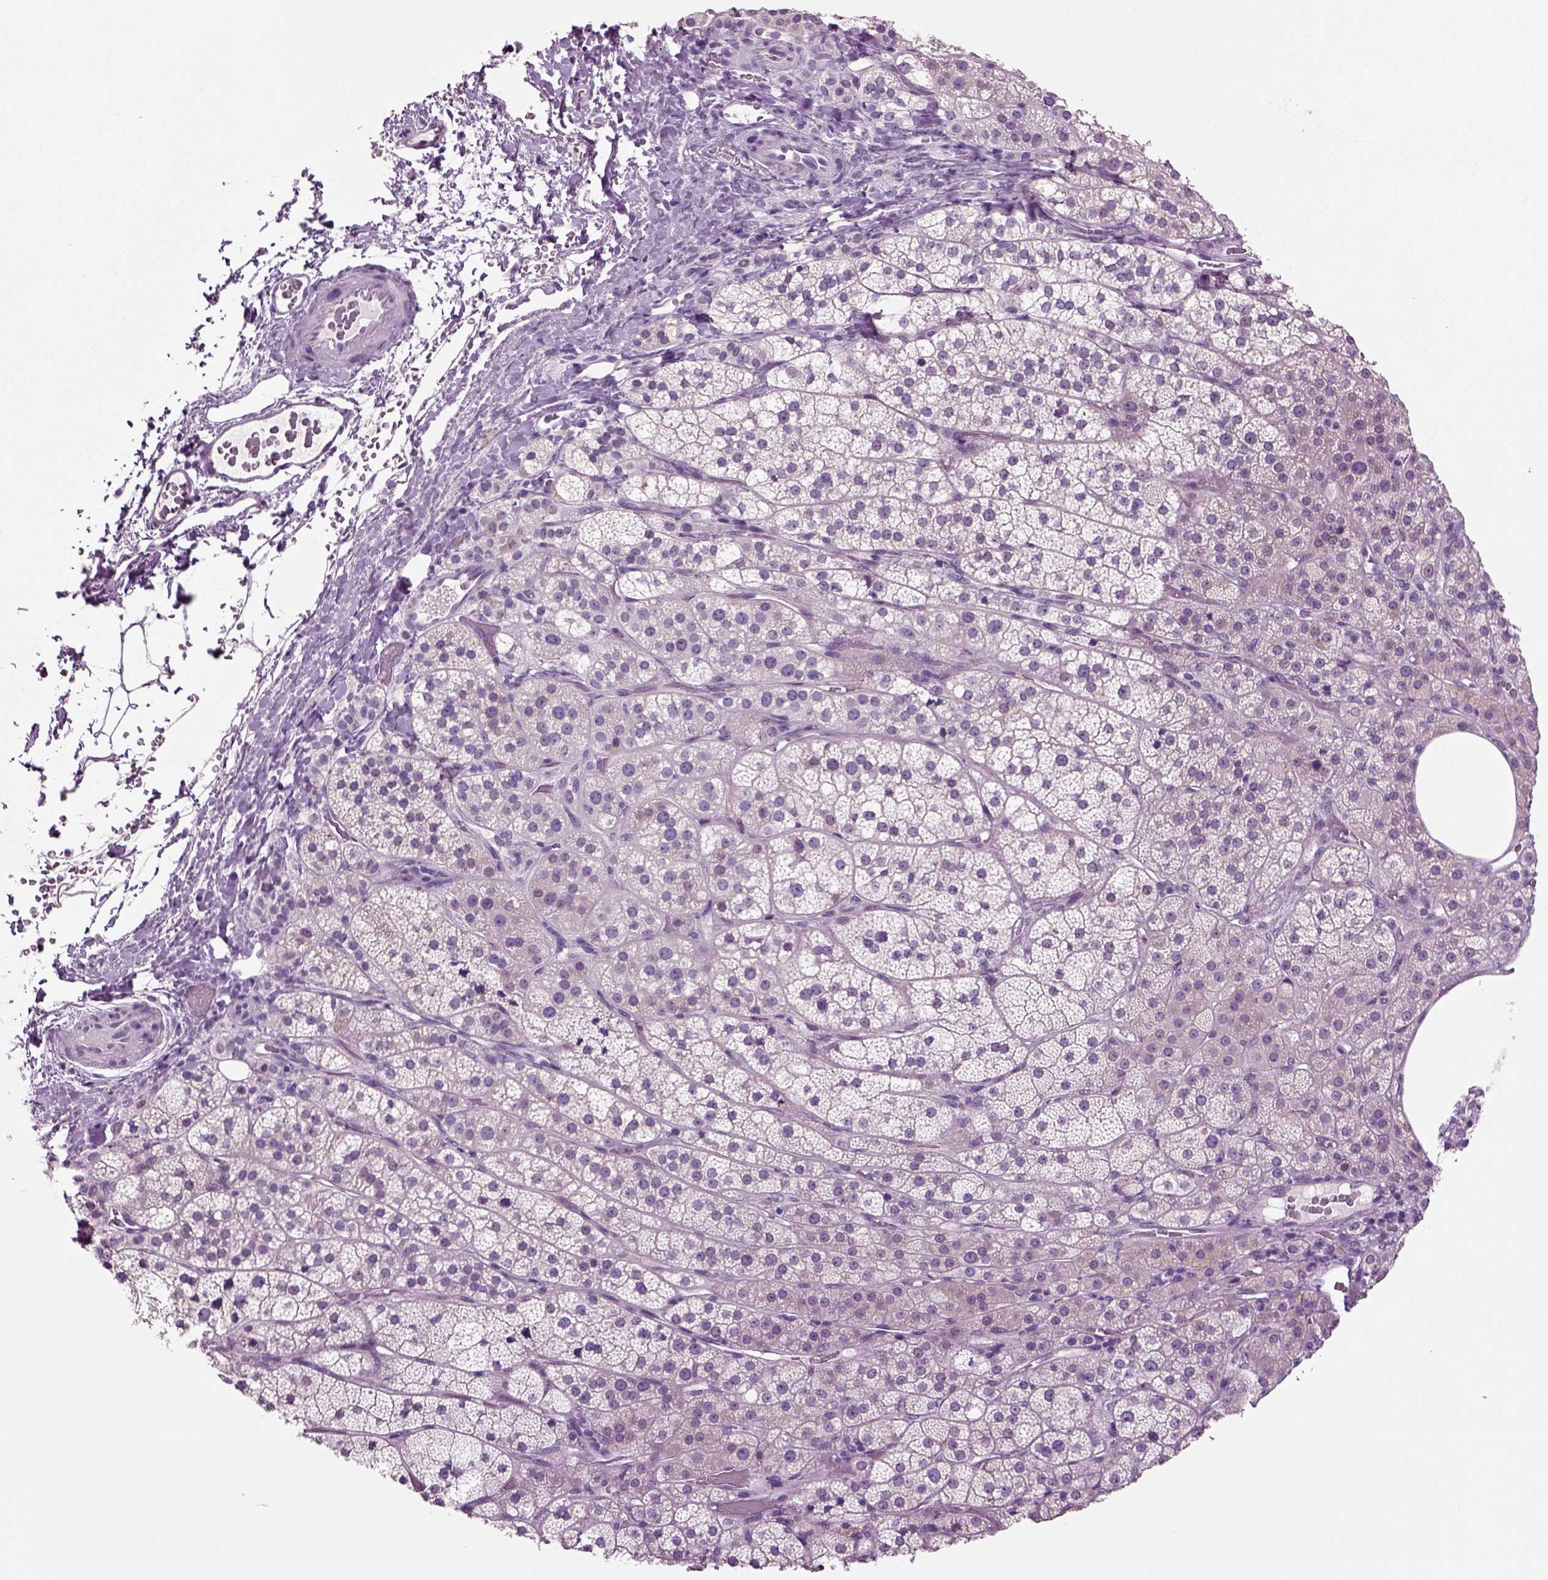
{"staining": {"intensity": "weak", "quantity": "<25%", "location": "cytoplasmic/membranous"}, "tissue": "adrenal gland", "cell_type": "Glandular cells", "image_type": "normal", "snomed": [{"axis": "morphology", "description": "Normal tissue, NOS"}, {"axis": "topography", "description": "Adrenal gland"}], "caption": "A high-resolution image shows IHC staining of unremarkable adrenal gland, which reveals no significant positivity in glandular cells. The staining is performed using DAB brown chromogen with nuclei counter-stained in using hematoxylin.", "gene": "COL9A2", "patient": {"sex": "female", "age": 60}}